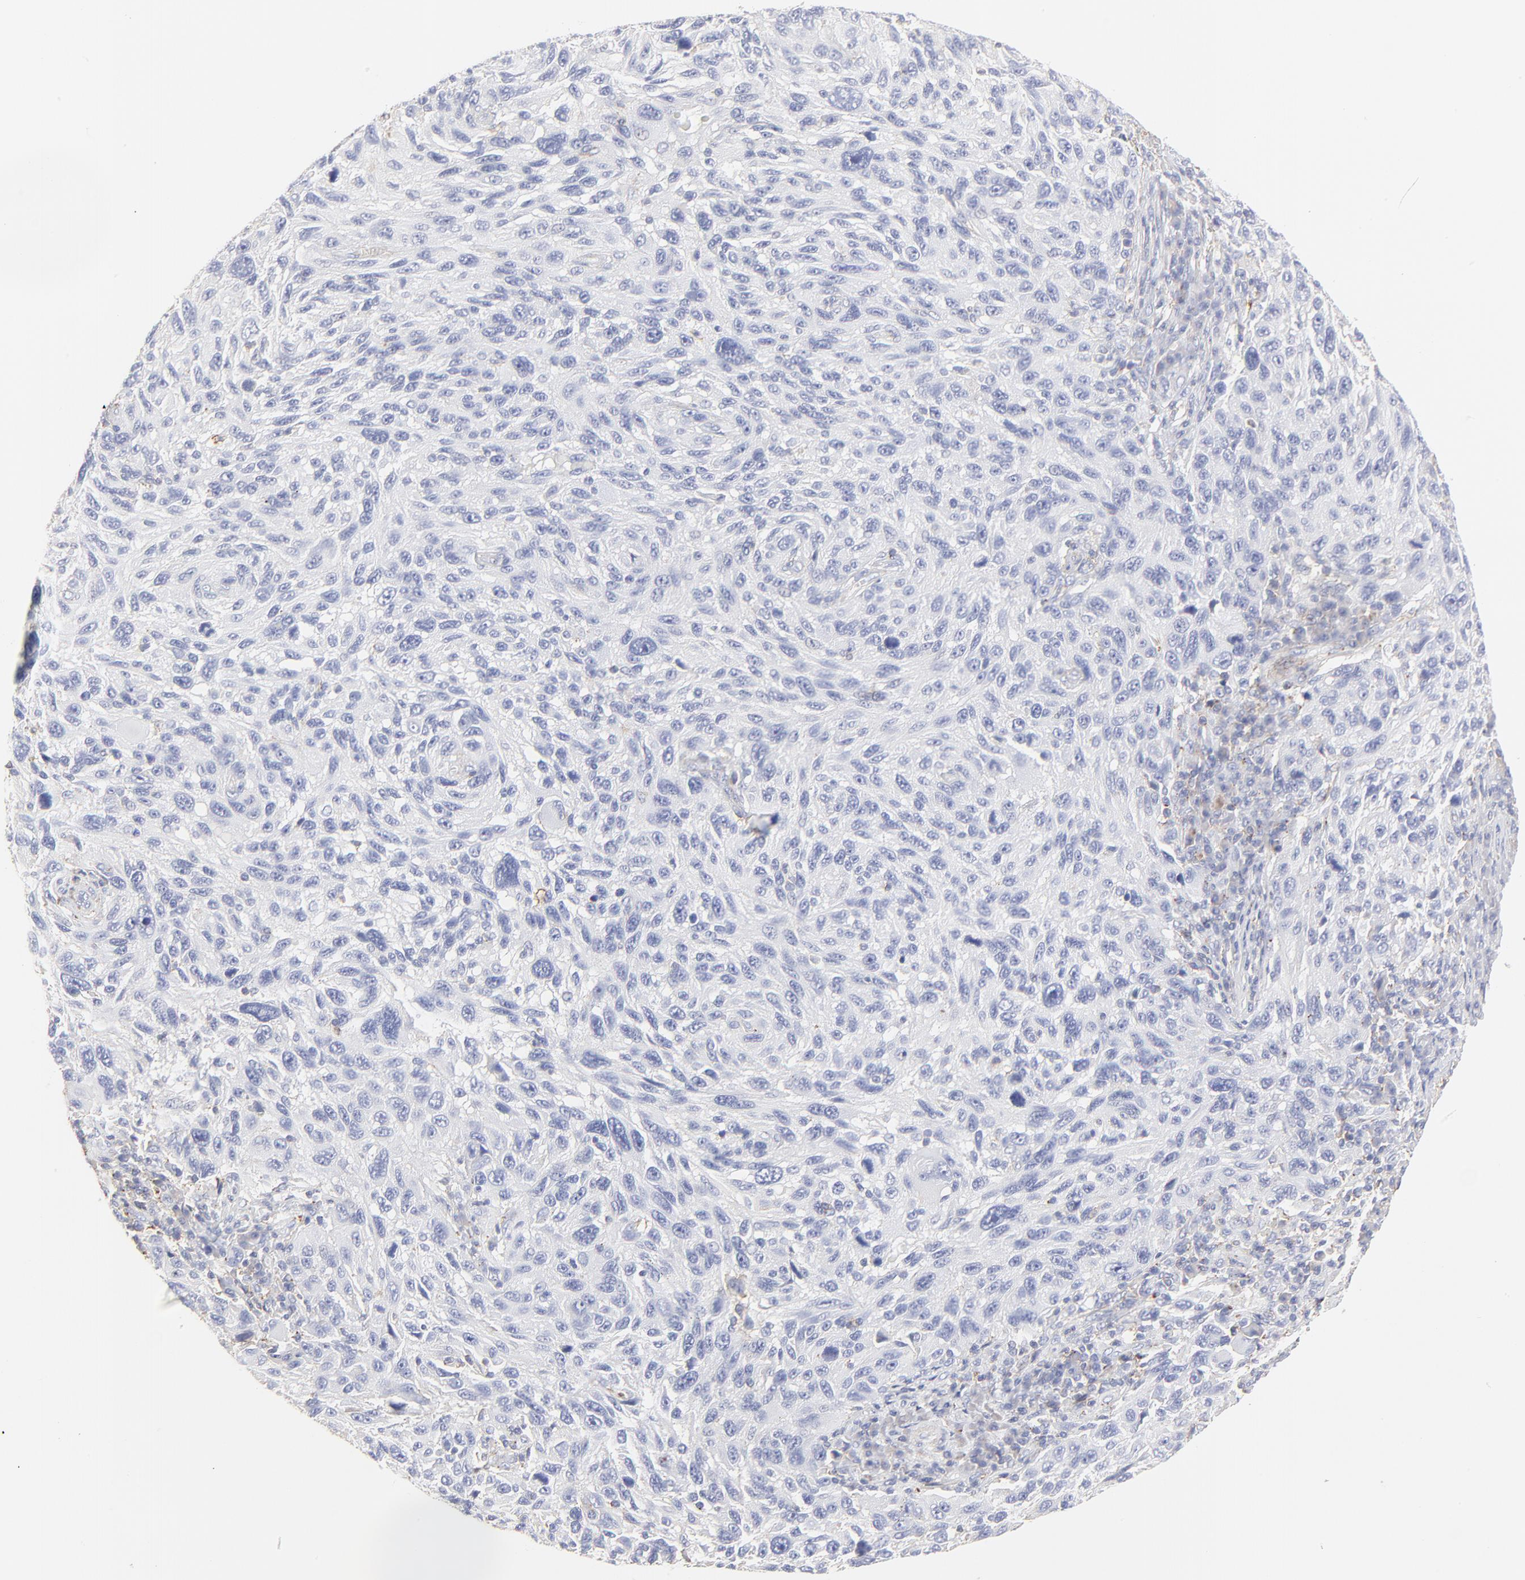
{"staining": {"intensity": "negative", "quantity": "none", "location": "none"}, "tissue": "melanoma", "cell_type": "Tumor cells", "image_type": "cancer", "snomed": [{"axis": "morphology", "description": "Malignant melanoma, NOS"}, {"axis": "topography", "description": "Skin"}], "caption": "Immunohistochemical staining of human malignant melanoma exhibits no significant expression in tumor cells.", "gene": "ANXA6", "patient": {"sex": "male", "age": 53}}